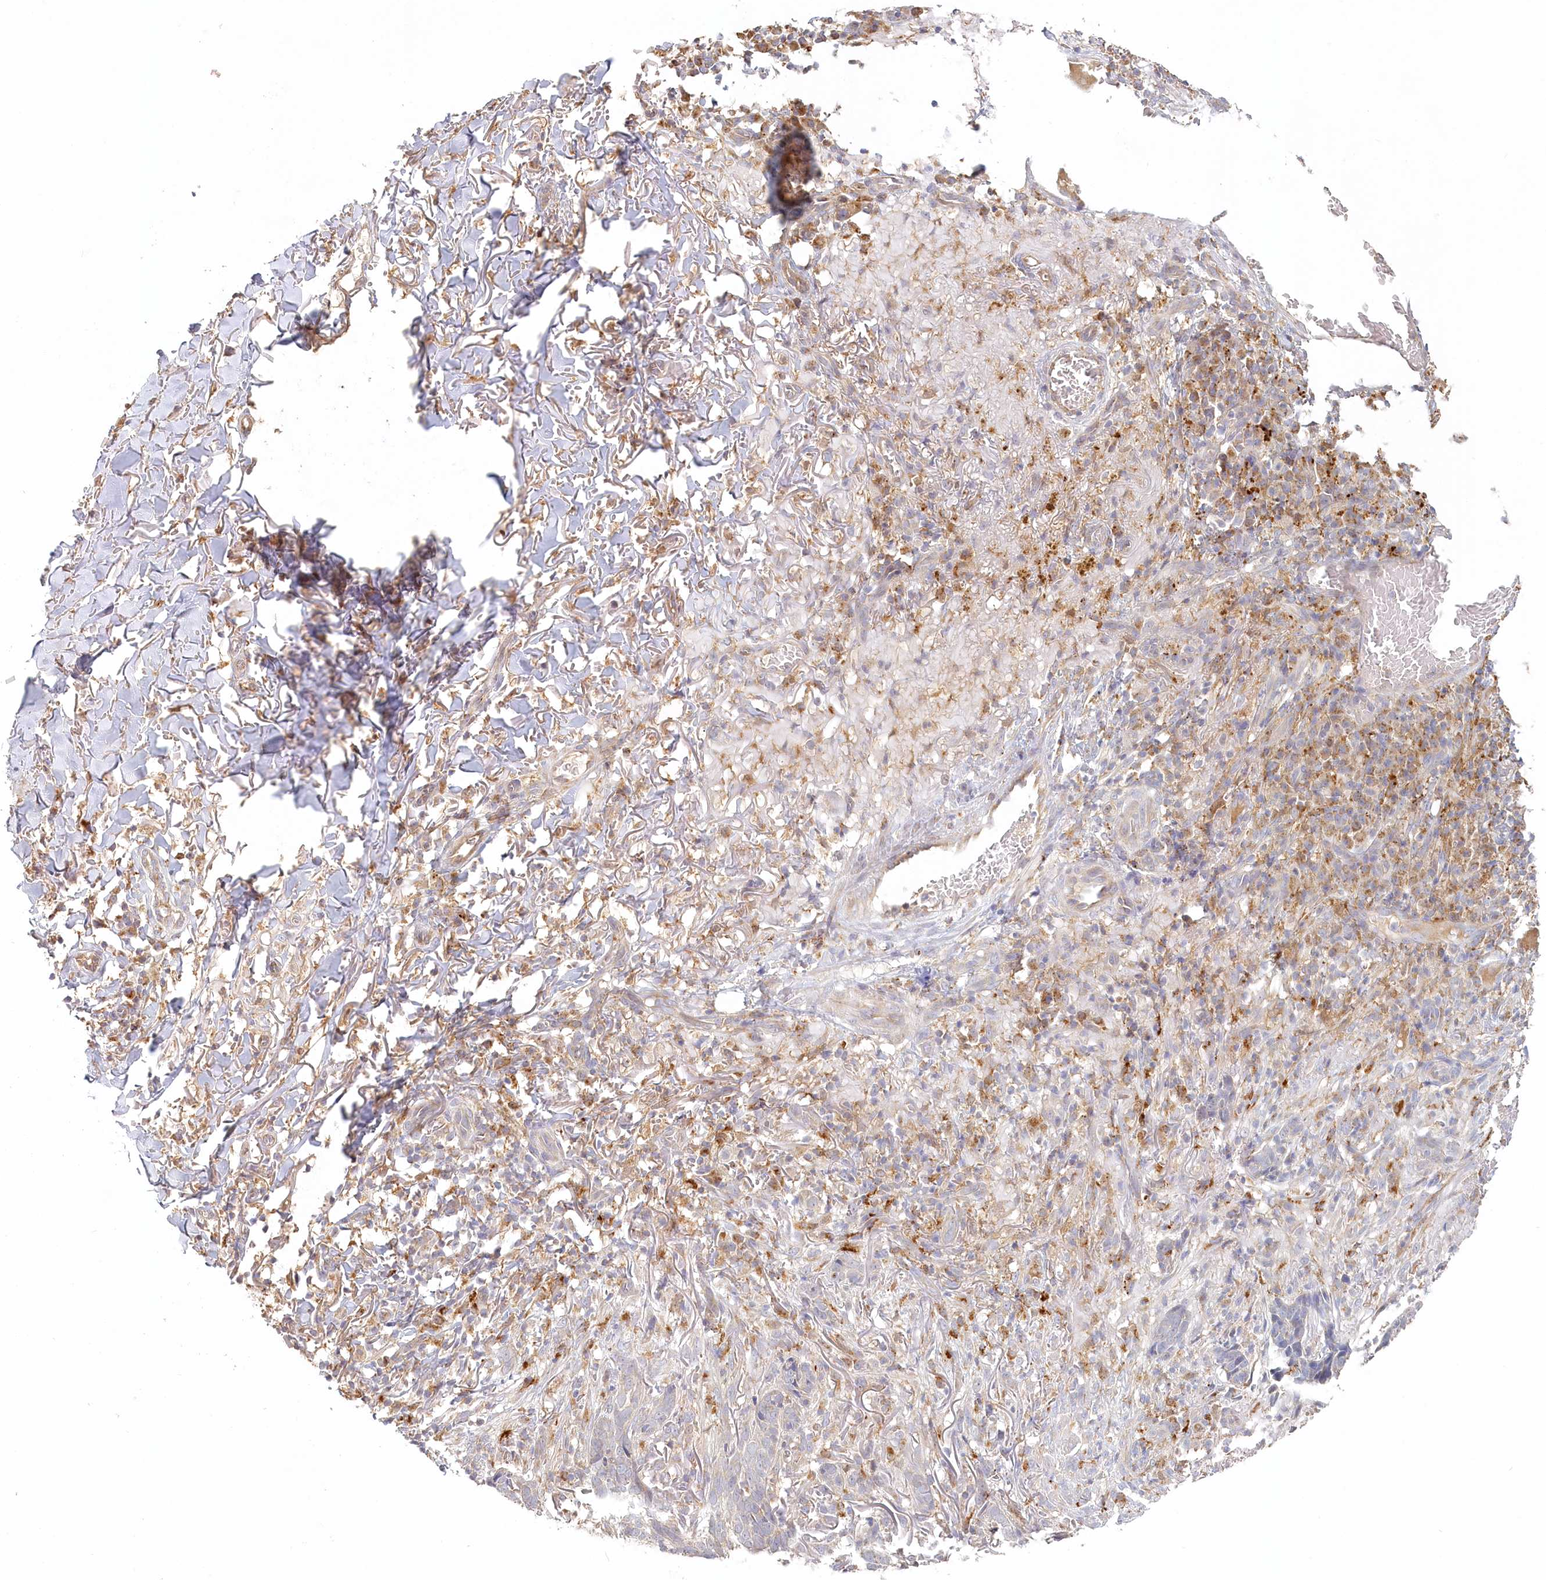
{"staining": {"intensity": "negative", "quantity": "none", "location": "none"}, "tissue": "skin cancer", "cell_type": "Tumor cells", "image_type": "cancer", "snomed": [{"axis": "morphology", "description": "Basal cell carcinoma"}, {"axis": "topography", "description": "Skin"}], "caption": "High power microscopy micrograph of an immunohistochemistry (IHC) image of skin cancer (basal cell carcinoma), revealing no significant staining in tumor cells. (DAB IHC visualized using brightfield microscopy, high magnification).", "gene": "VSIG1", "patient": {"sex": "male", "age": 85}}